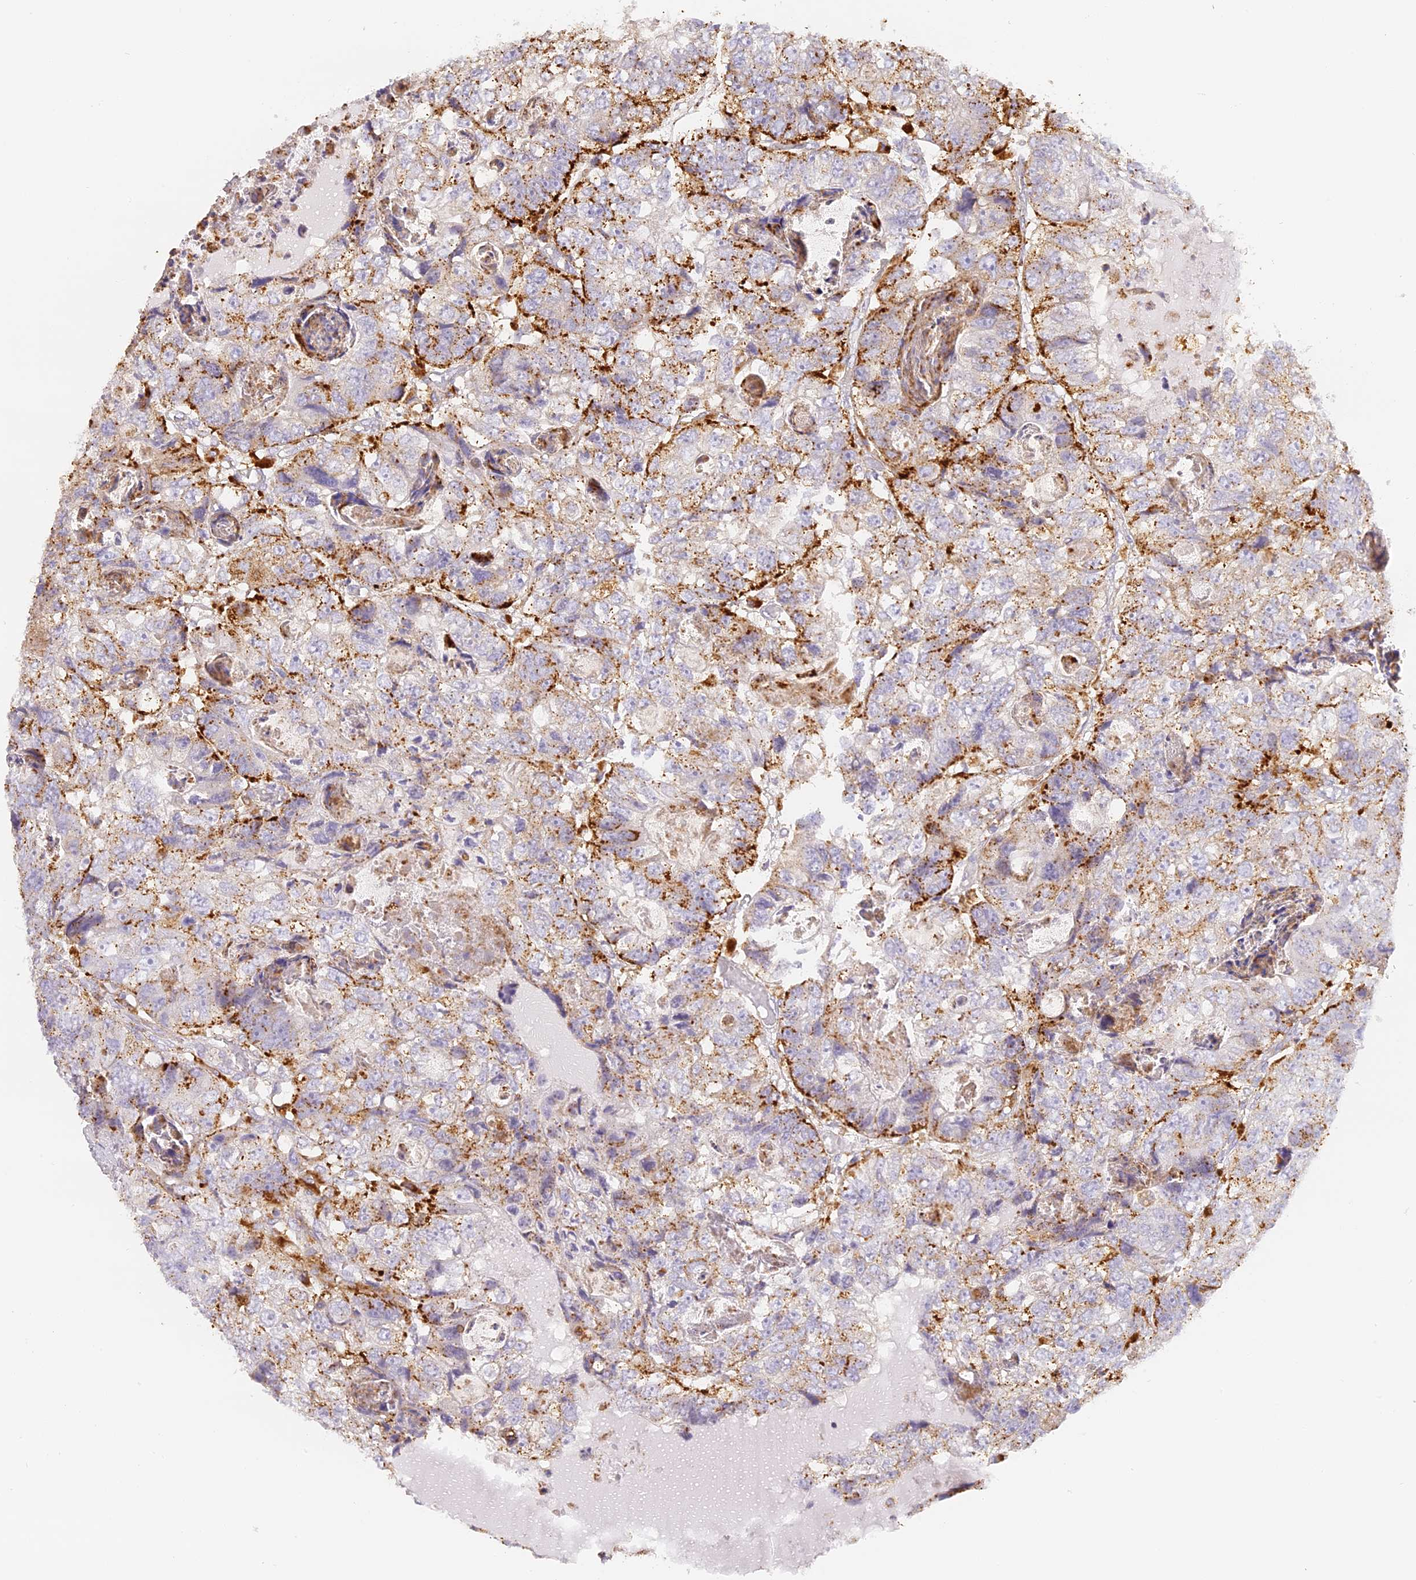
{"staining": {"intensity": "moderate", "quantity": ">75%", "location": "cytoplasmic/membranous"}, "tissue": "colorectal cancer", "cell_type": "Tumor cells", "image_type": "cancer", "snomed": [{"axis": "morphology", "description": "Adenocarcinoma, NOS"}, {"axis": "topography", "description": "Rectum"}], "caption": "A high-resolution image shows immunohistochemistry (IHC) staining of adenocarcinoma (colorectal), which displays moderate cytoplasmic/membranous positivity in approximately >75% of tumor cells.", "gene": "LAMP2", "patient": {"sex": "male", "age": 59}}